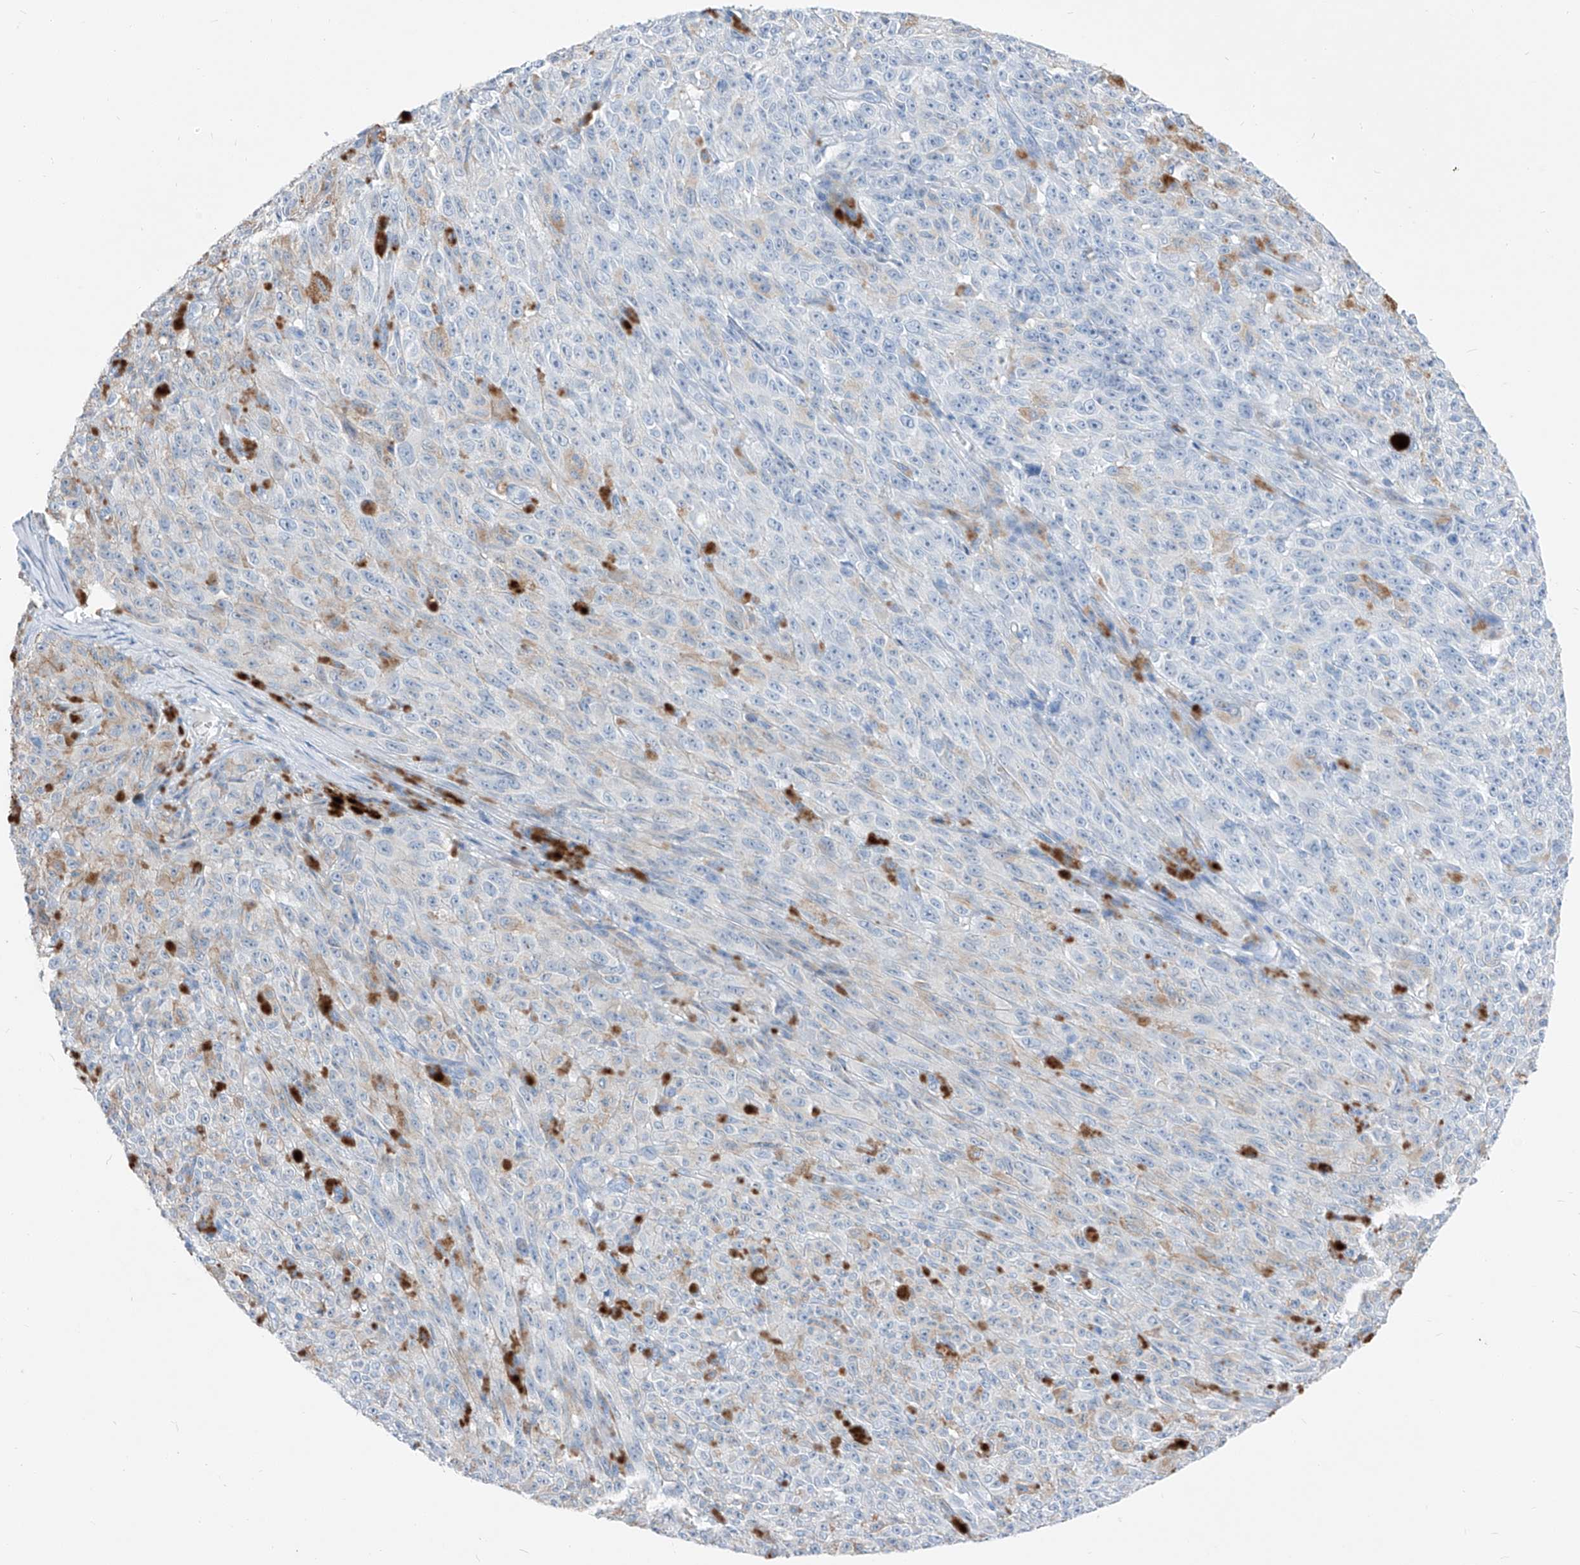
{"staining": {"intensity": "negative", "quantity": "none", "location": "none"}, "tissue": "melanoma", "cell_type": "Tumor cells", "image_type": "cancer", "snomed": [{"axis": "morphology", "description": "Malignant melanoma, NOS"}, {"axis": "topography", "description": "Skin"}], "caption": "The image exhibits no staining of tumor cells in melanoma.", "gene": "FRS3", "patient": {"sex": "female", "age": 82}}